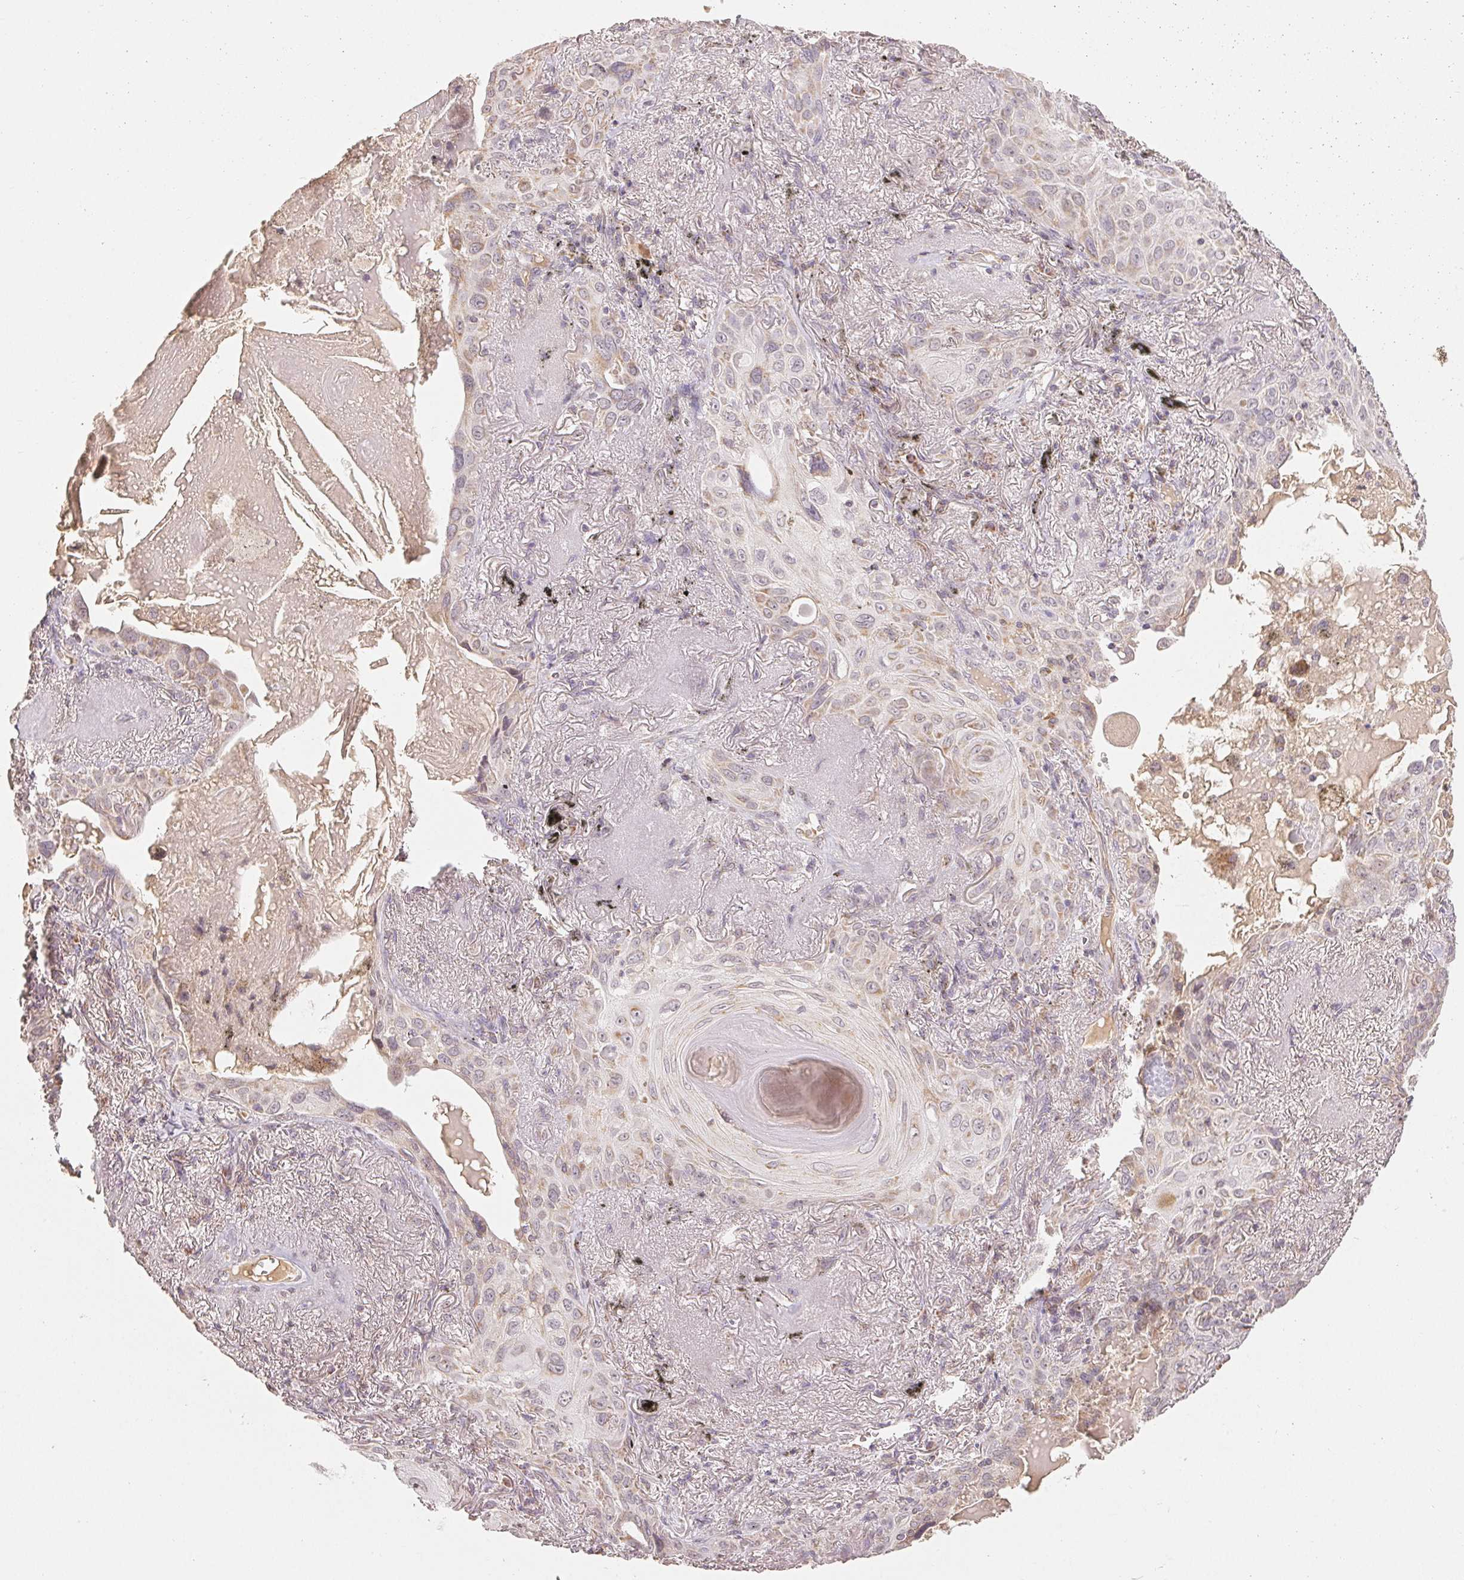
{"staining": {"intensity": "weak", "quantity": "<25%", "location": "cytoplasmic/membranous"}, "tissue": "lung cancer", "cell_type": "Tumor cells", "image_type": "cancer", "snomed": [{"axis": "morphology", "description": "Squamous cell carcinoma, NOS"}, {"axis": "topography", "description": "Lung"}], "caption": "Tumor cells are negative for protein expression in human lung cancer (squamous cell carcinoma). Nuclei are stained in blue.", "gene": "CLASP1", "patient": {"sex": "male", "age": 79}}